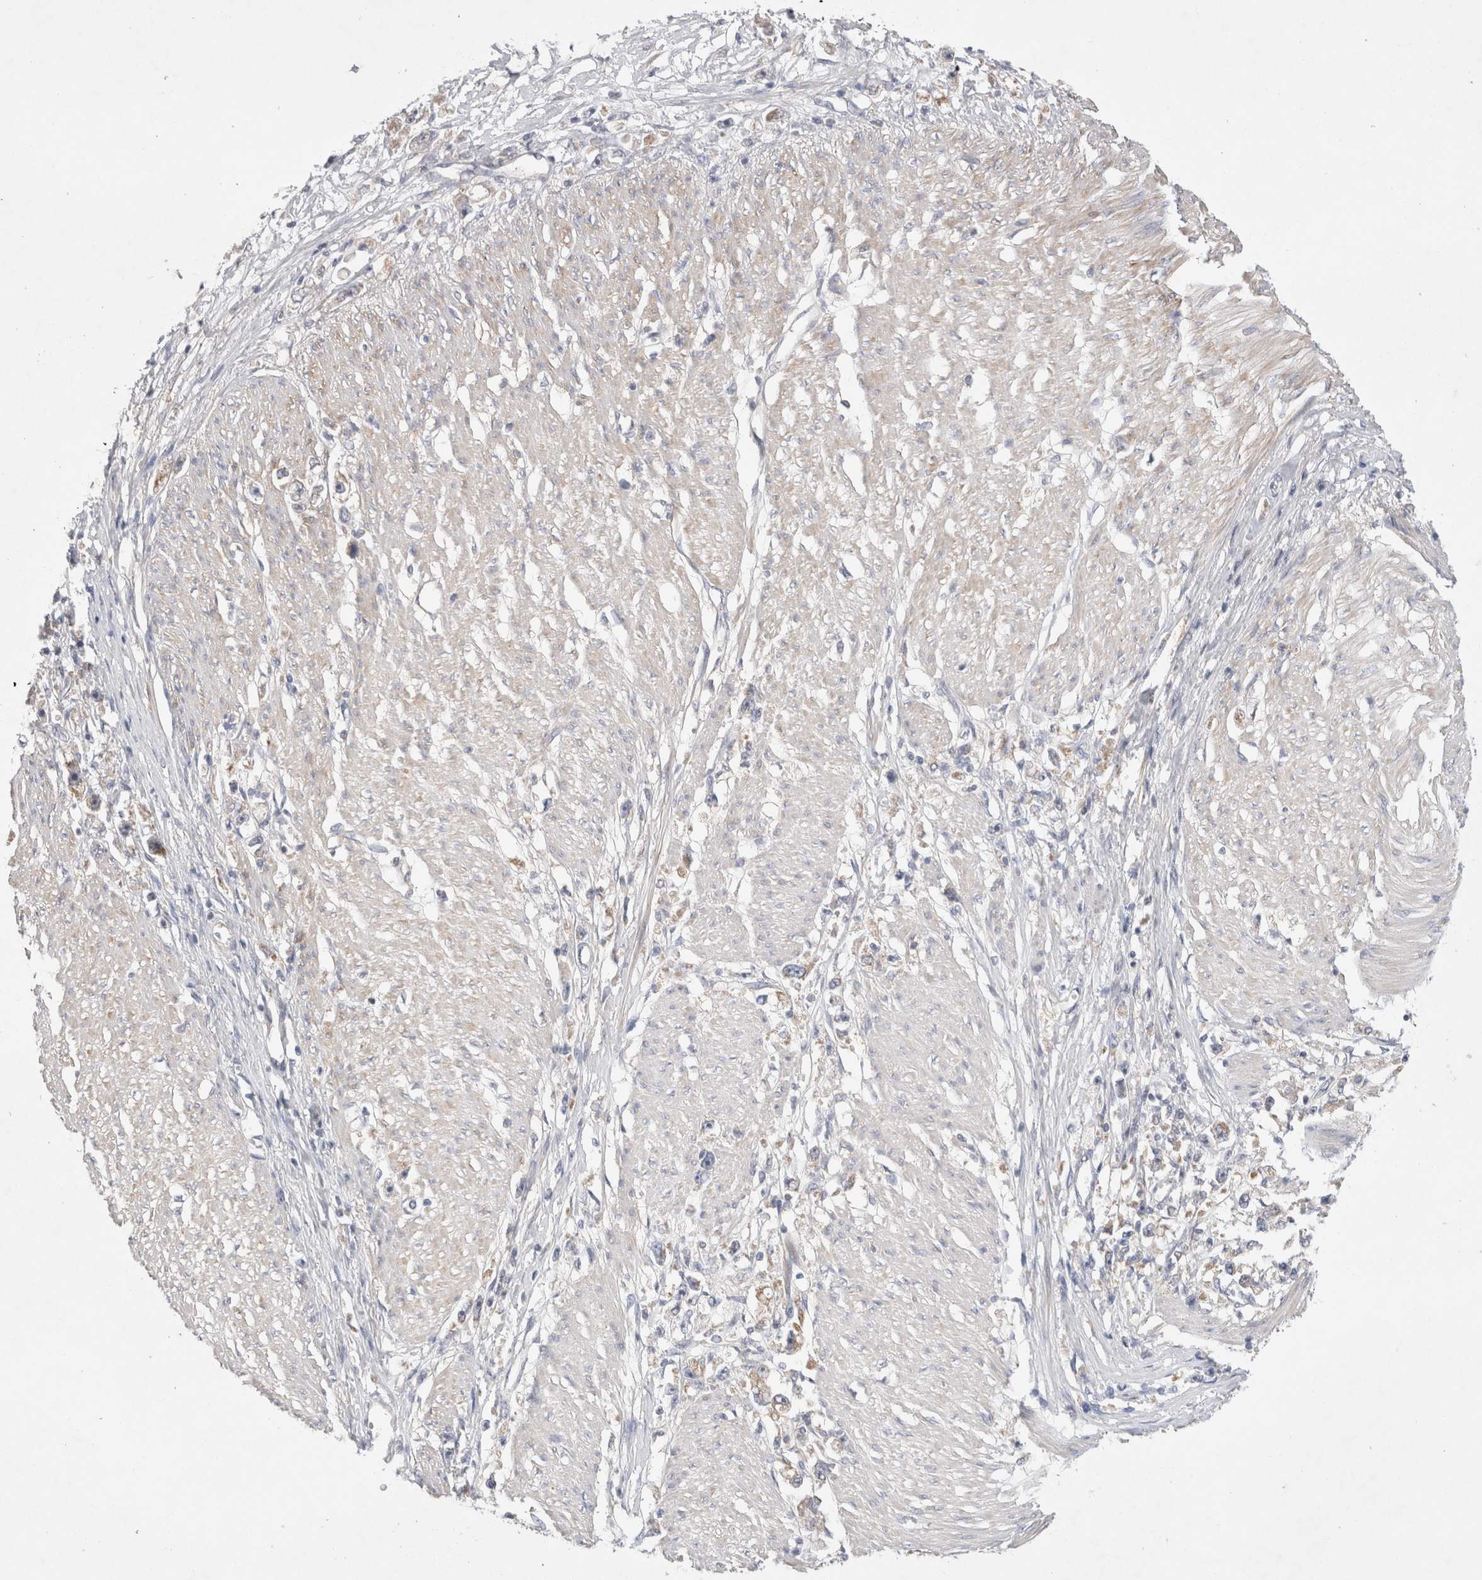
{"staining": {"intensity": "negative", "quantity": "none", "location": "none"}, "tissue": "stomach cancer", "cell_type": "Tumor cells", "image_type": "cancer", "snomed": [{"axis": "morphology", "description": "Adenocarcinoma, NOS"}, {"axis": "topography", "description": "Stomach"}], "caption": "This is an IHC histopathology image of stomach adenocarcinoma. There is no staining in tumor cells.", "gene": "IFT74", "patient": {"sex": "female", "age": 59}}